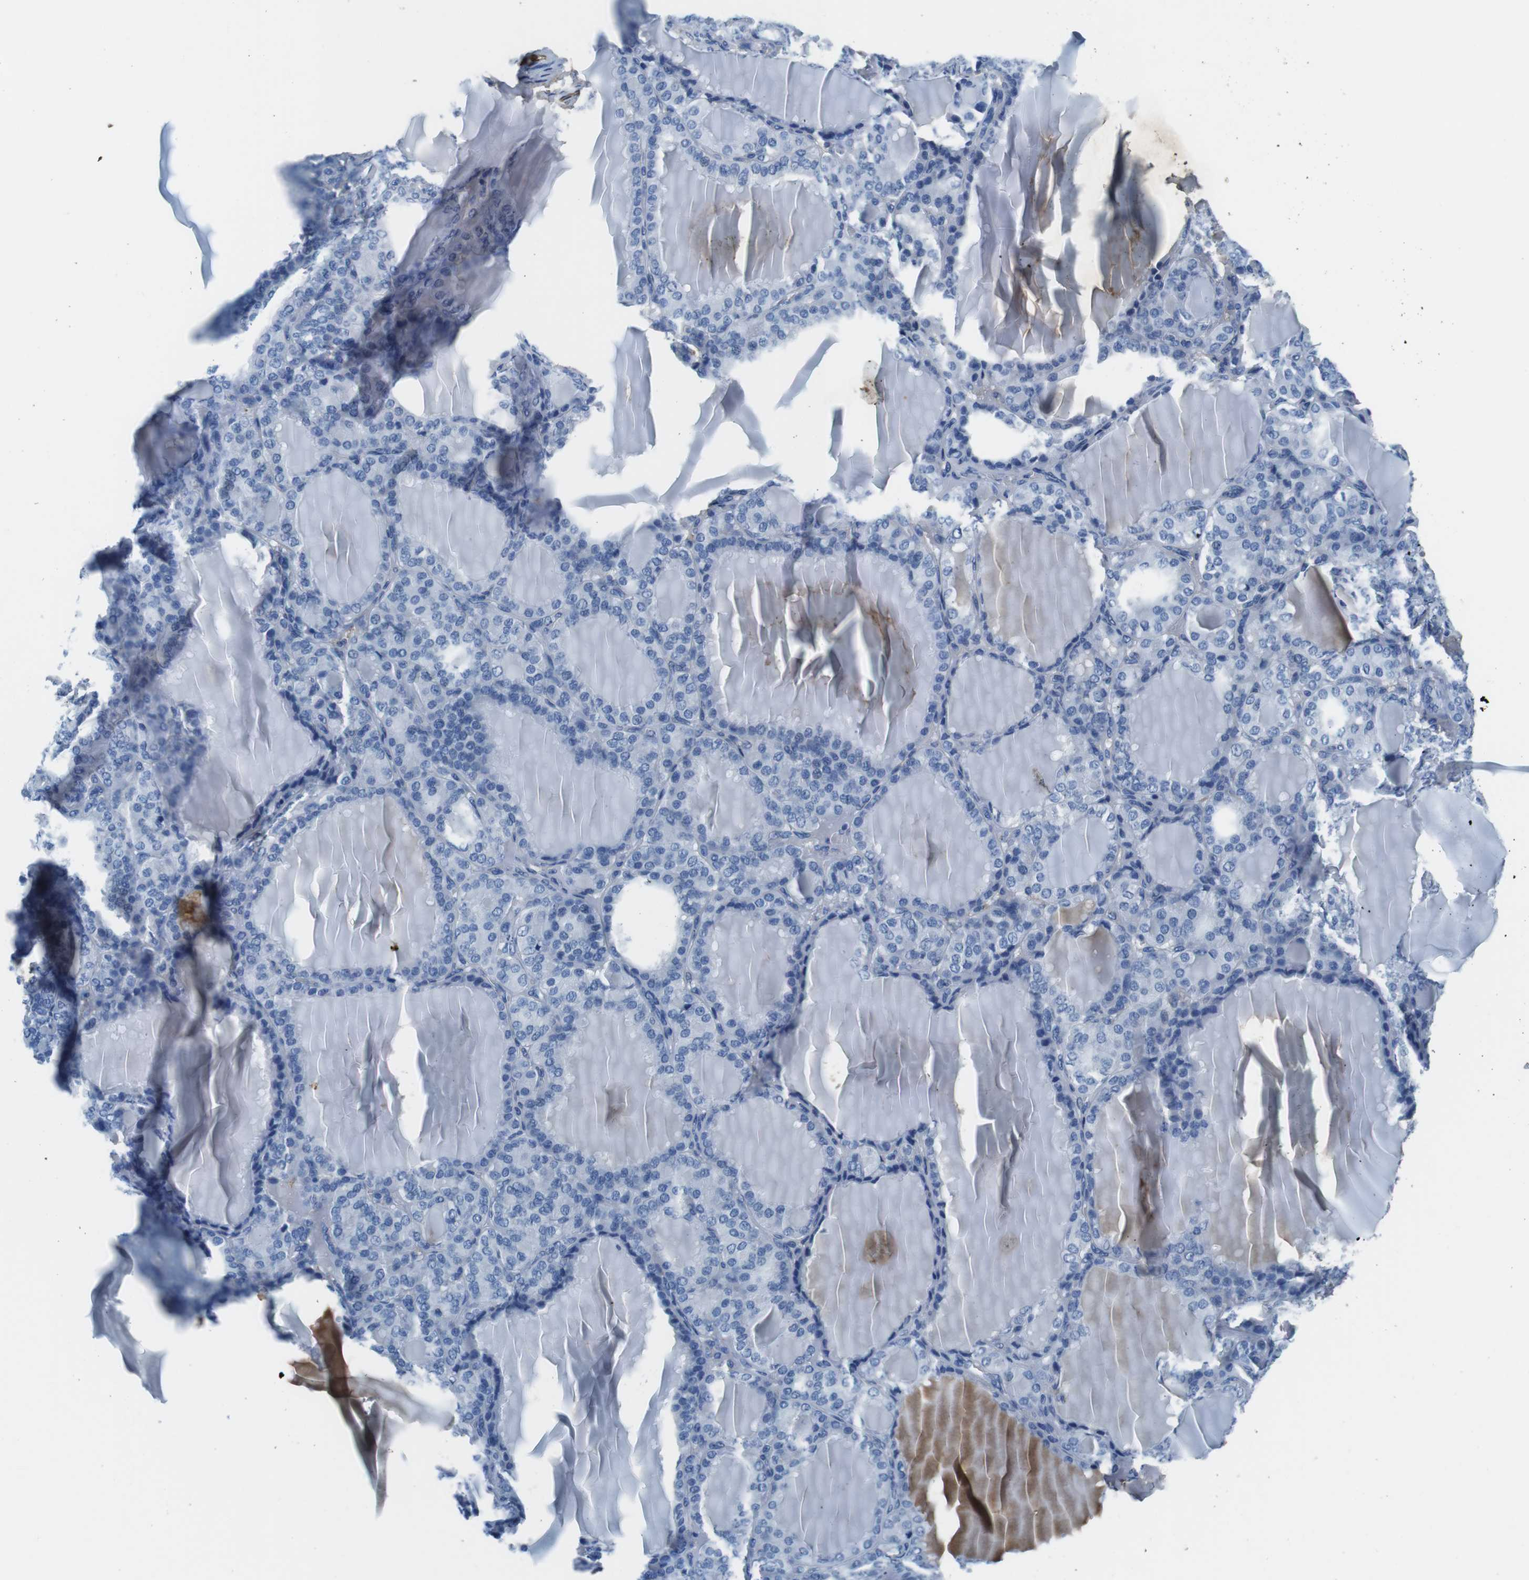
{"staining": {"intensity": "negative", "quantity": "none", "location": "none"}, "tissue": "thyroid gland", "cell_type": "Glandular cells", "image_type": "normal", "snomed": [{"axis": "morphology", "description": "Normal tissue, NOS"}, {"axis": "topography", "description": "Thyroid gland"}], "caption": "Immunohistochemistry (IHC) micrograph of normal thyroid gland stained for a protein (brown), which shows no expression in glandular cells. Nuclei are stained in blue.", "gene": "IGKC", "patient": {"sex": "female", "age": 28}}